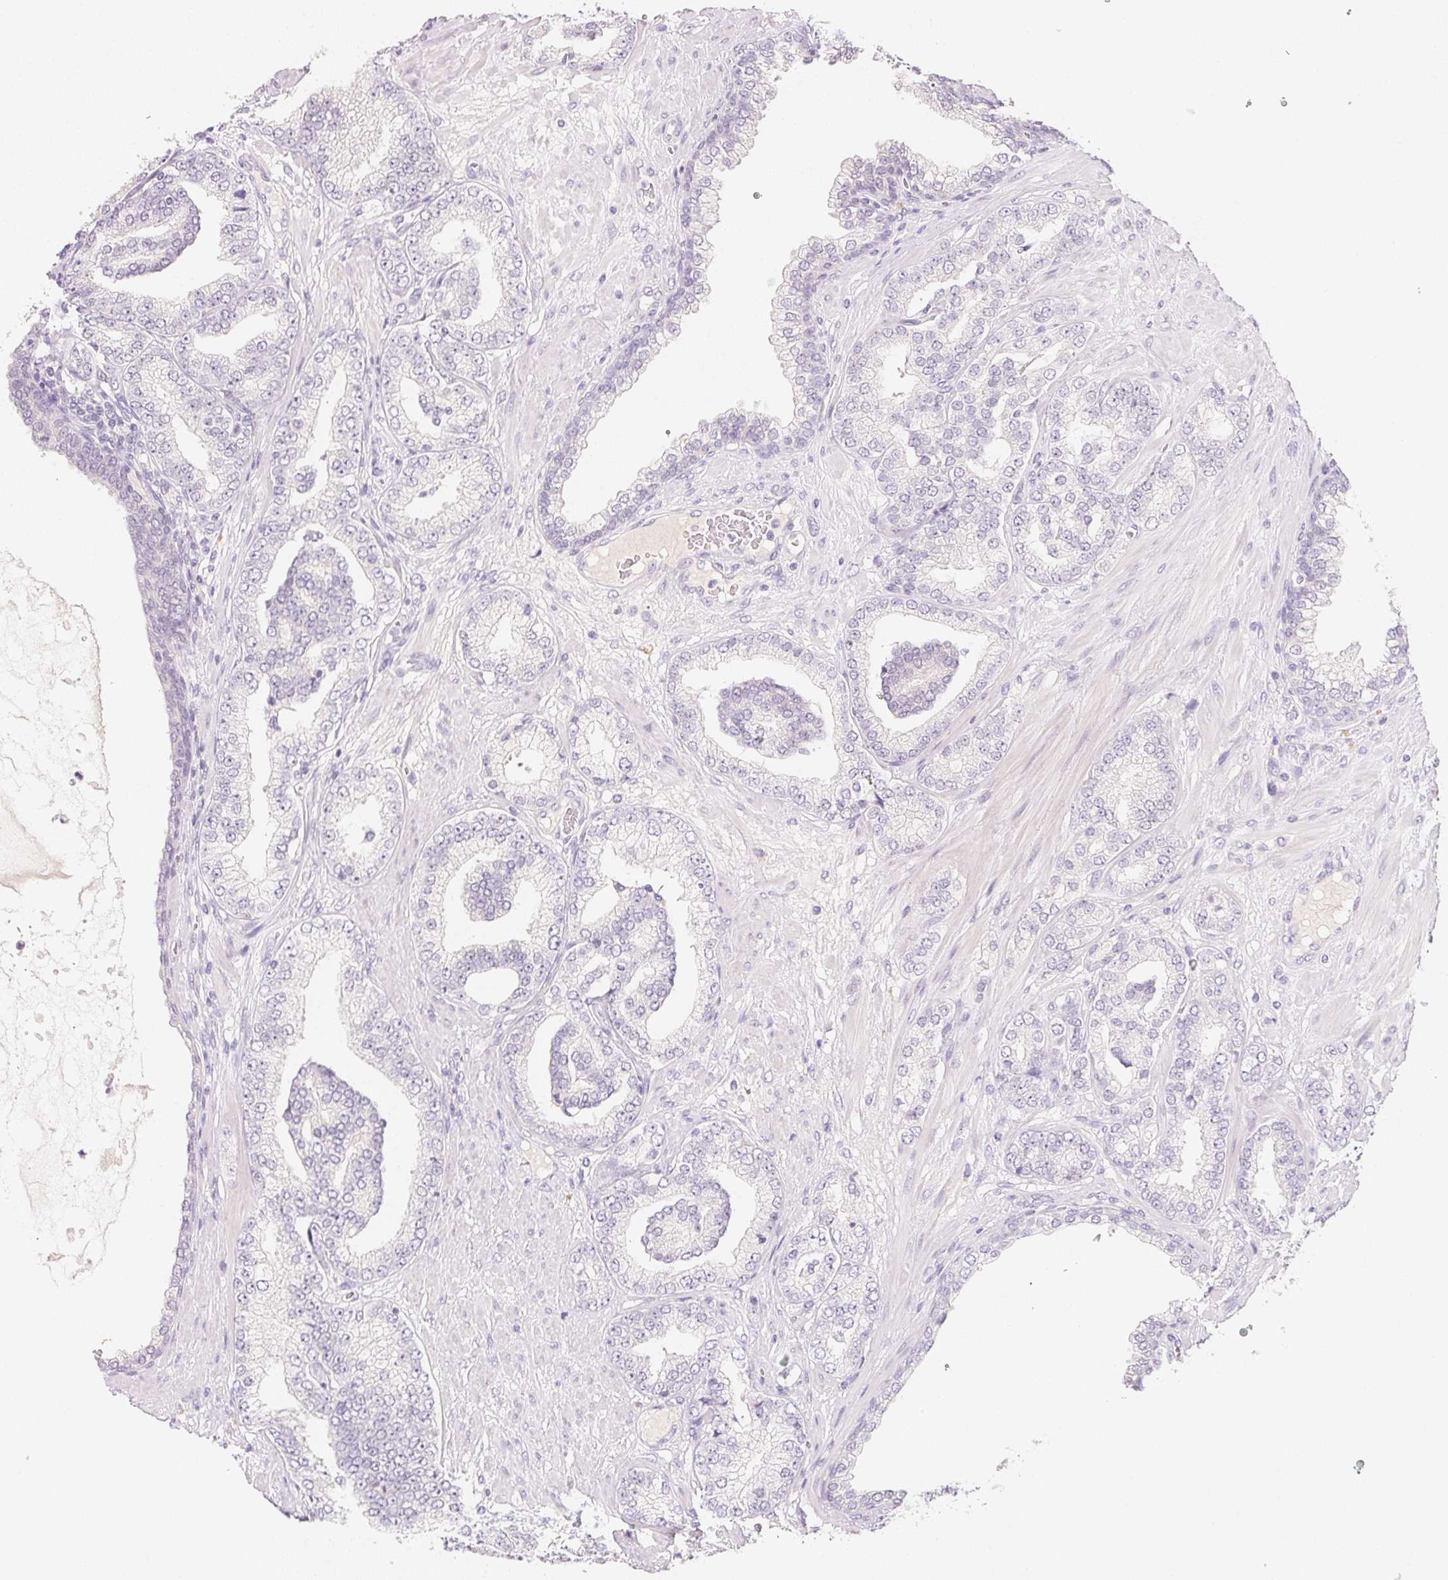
{"staining": {"intensity": "negative", "quantity": "none", "location": "none"}, "tissue": "prostate cancer", "cell_type": "Tumor cells", "image_type": "cancer", "snomed": [{"axis": "morphology", "description": "Adenocarcinoma, High grade"}, {"axis": "topography", "description": "Prostate"}], "caption": "The immunohistochemistry (IHC) micrograph has no significant positivity in tumor cells of prostate high-grade adenocarcinoma tissue.", "gene": "MCOLN3", "patient": {"sex": "male", "age": 62}}